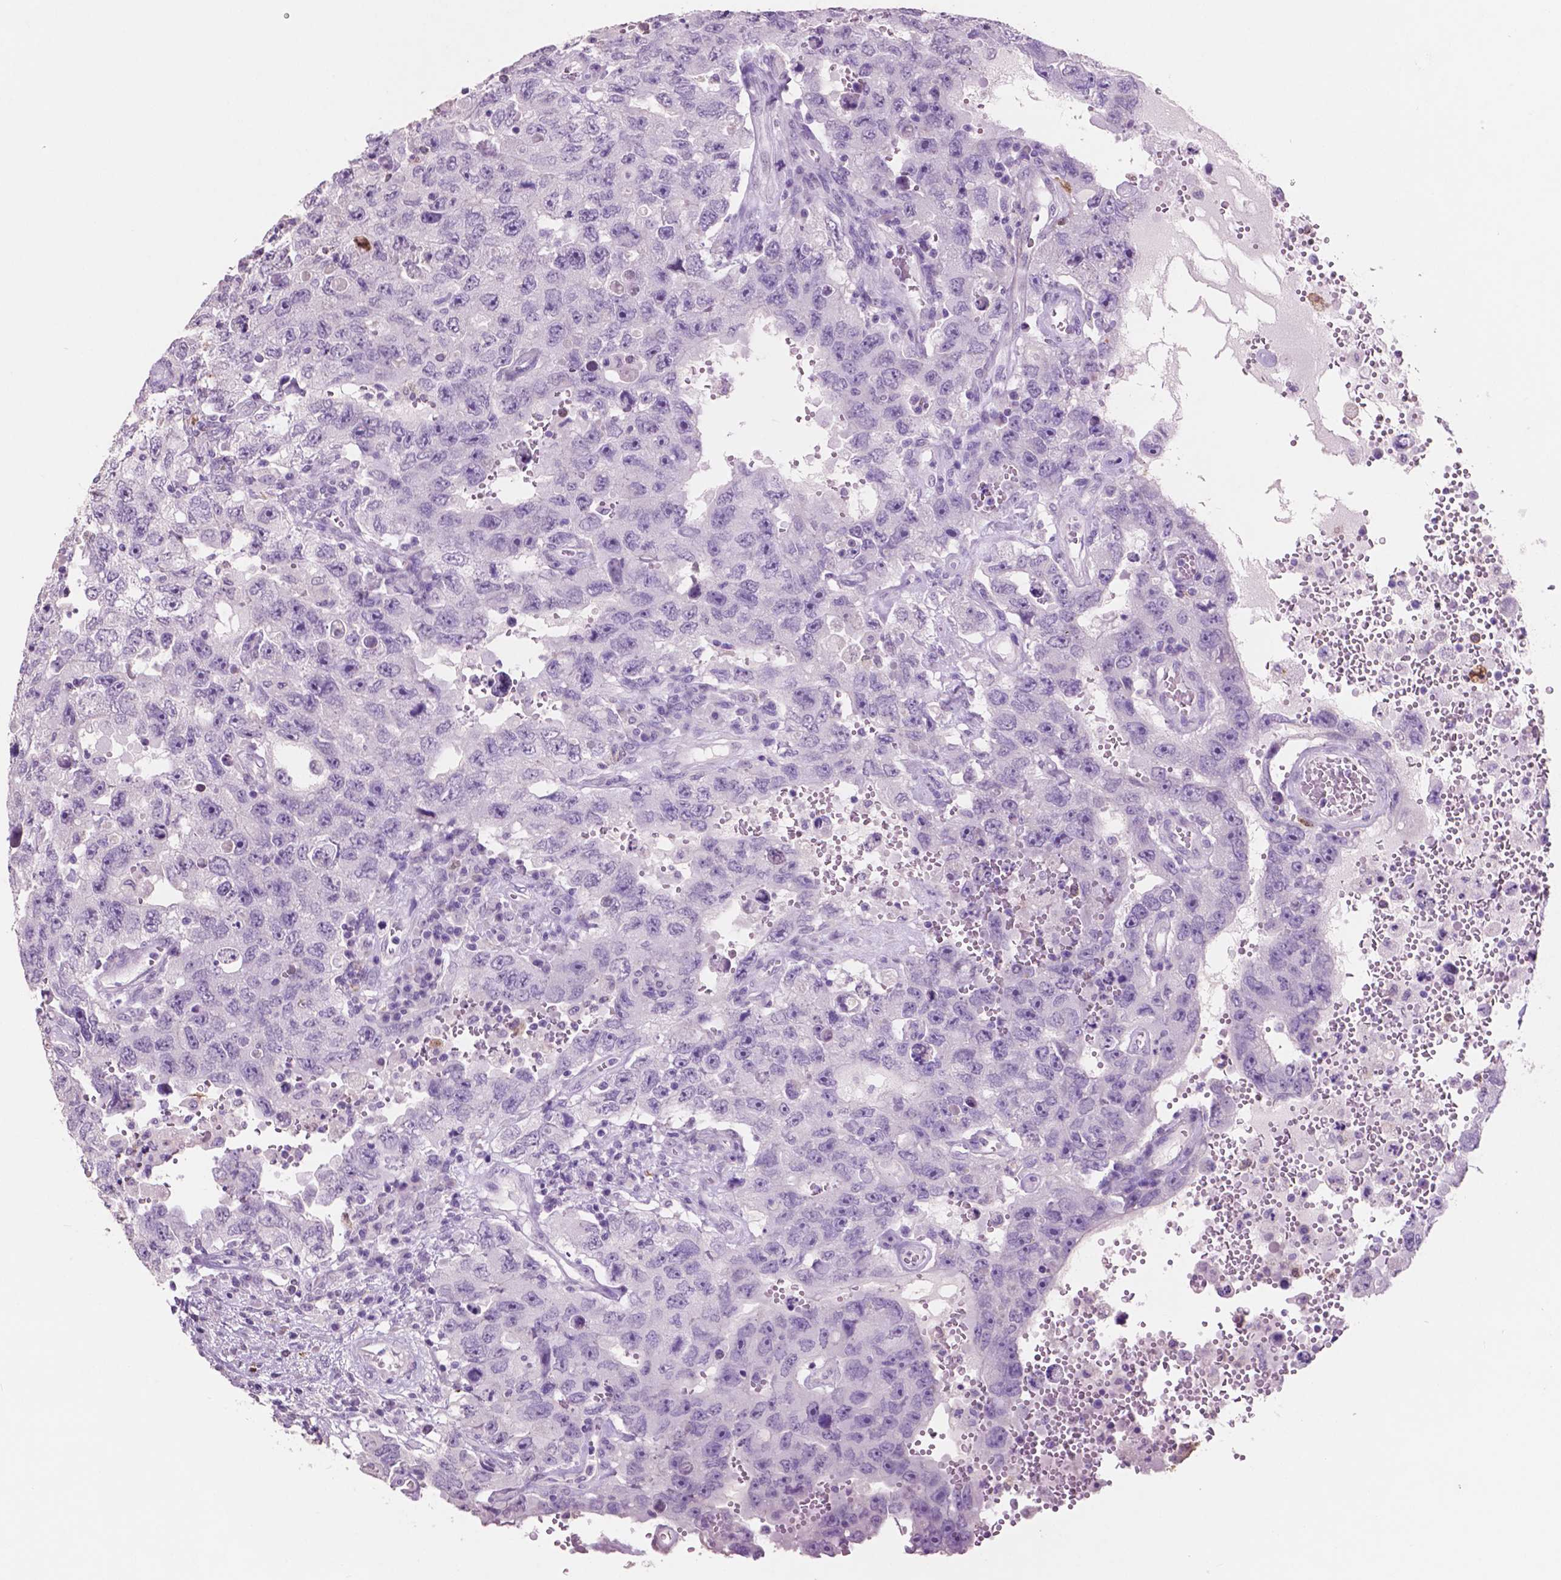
{"staining": {"intensity": "negative", "quantity": "none", "location": "none"}, "tissue": "testis cancer", "cell_type": "Tumor cells", "image_type": "cancer", "snomed": [{"axis": "morphology", "description": "Carcinoma, Embryonal, NOS"}, {"axis": "topography", "description": "Testis"}], "caption": "IHC photomicrograph of neoplastic tissue: embryonal carcinoma (testis) stained with DAB displays no significant protein expression in tumor cells.", "gene": "IDO1", "patient": {"sex": "male", "age": 26}}